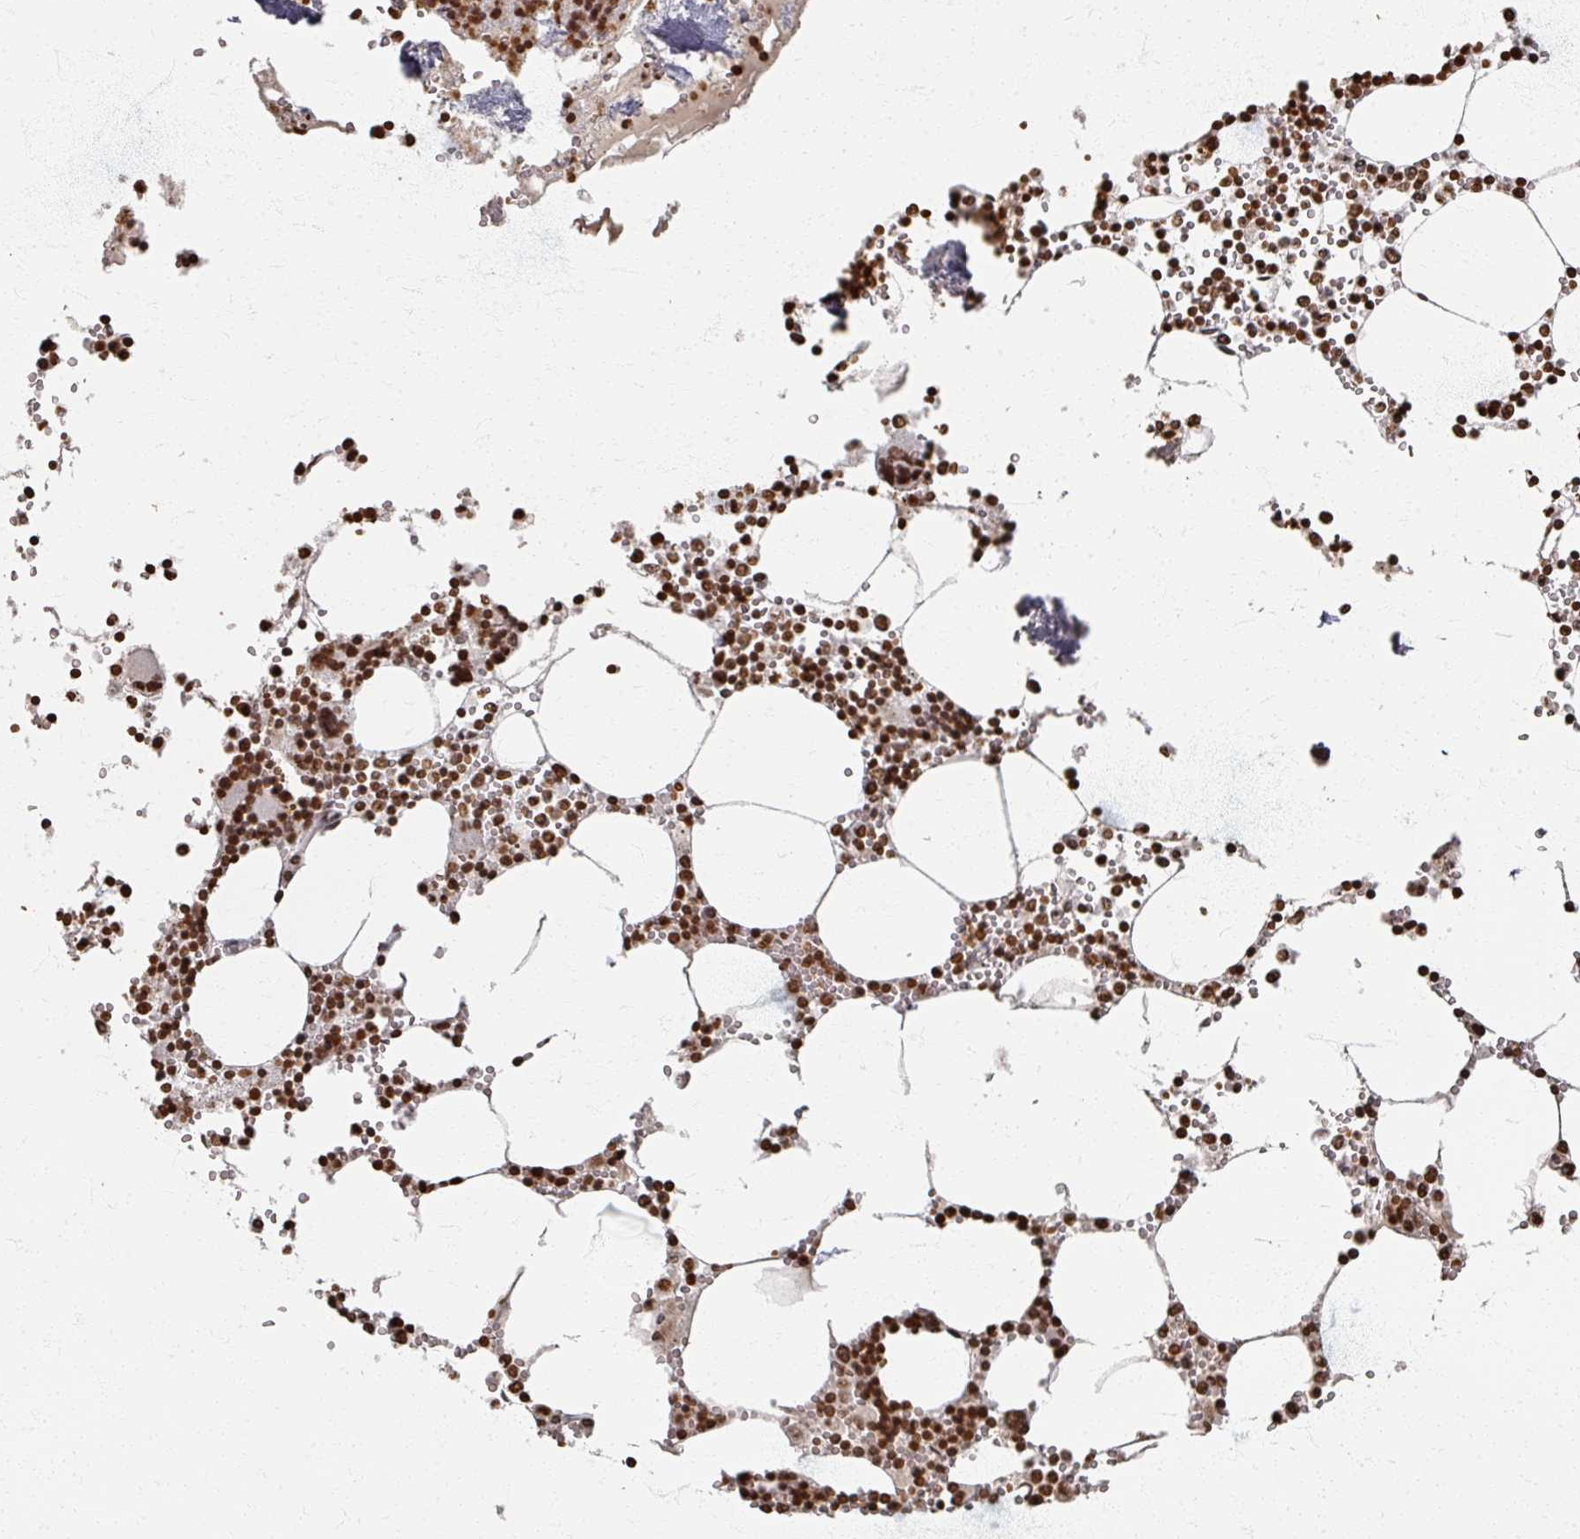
{"staining": {"intensity": "strong", "quantity": ">75%", "location": "nuclear"}, "tissue": "bone marrow", "cell_type": "Hematopoietic cells", "image_type": "normal", "snomed": [{"axis": "morphology", "description": "Normal tissue, NOS"}, {"axis": "topography", "description": "Bone marrow"}], "caption": "Bone marrow stained for a protein (brown) reveals strong nuclear positive staining in approximately >75% of hematopoietic cells.", "gene": "DCUN1D5", "patient": {"sex": "male", "age": 54}}